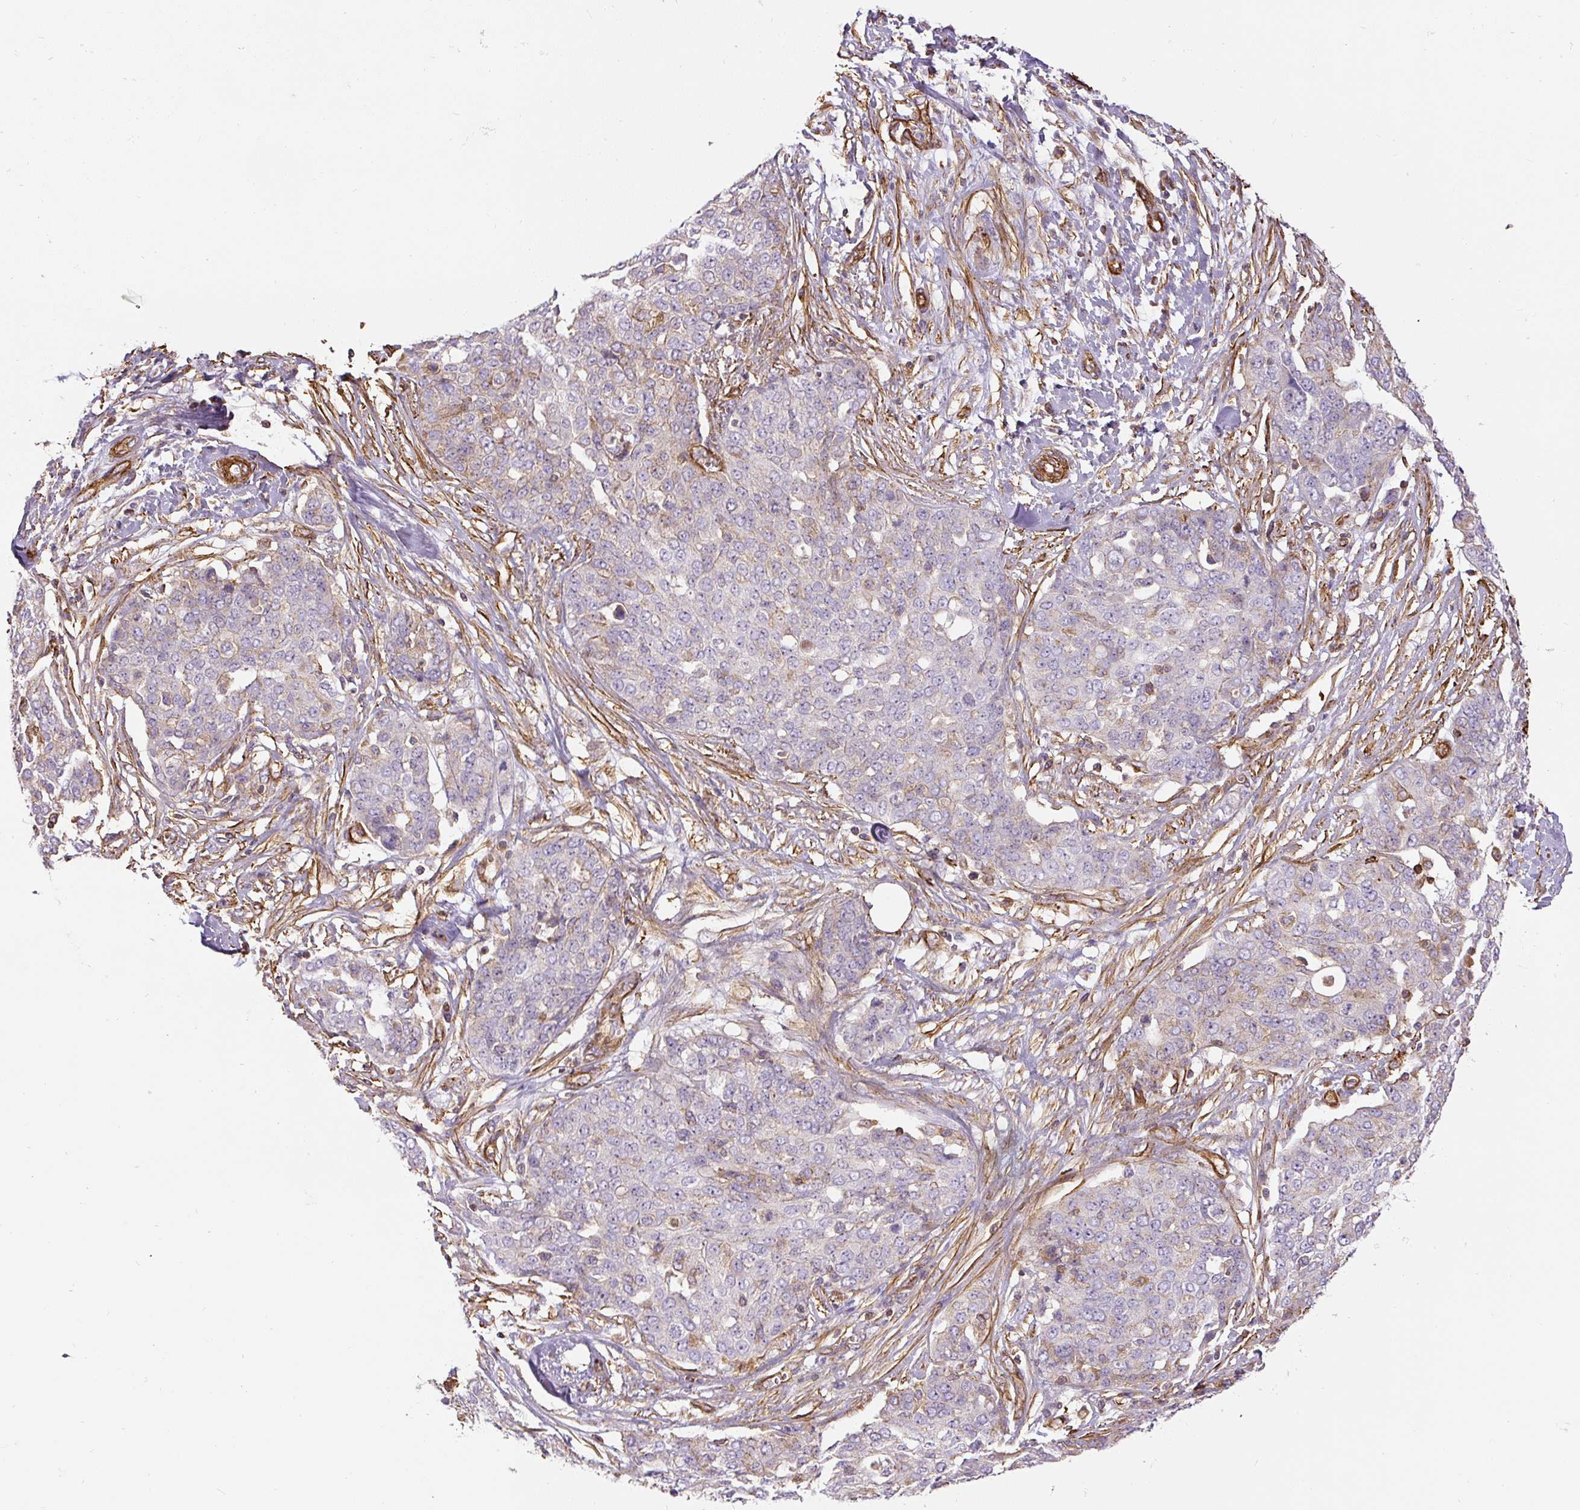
{"staining": {"intensity": "negative", "quantity": "none", "location": "none"}, "tissue": "ovarian cancer", "cell_type": "Tumor cells", "image_type": "cancer", "snomed": [{"axis": "morphology", "description": "Cystadenocarcinoma, serous, NOS"}, {"axis": "topography", "description": "Soft tissue"}, {"axis": "topography", "description": "Ovary"}], "caption": "The immunohistochemistry (IHC) photomicrograph has no significant staining in tumor cells of ovarian serous cystadenocarcinoma tissue.", "gene": "MYL12A", "patient": {"sex": "female", "age": 57}}